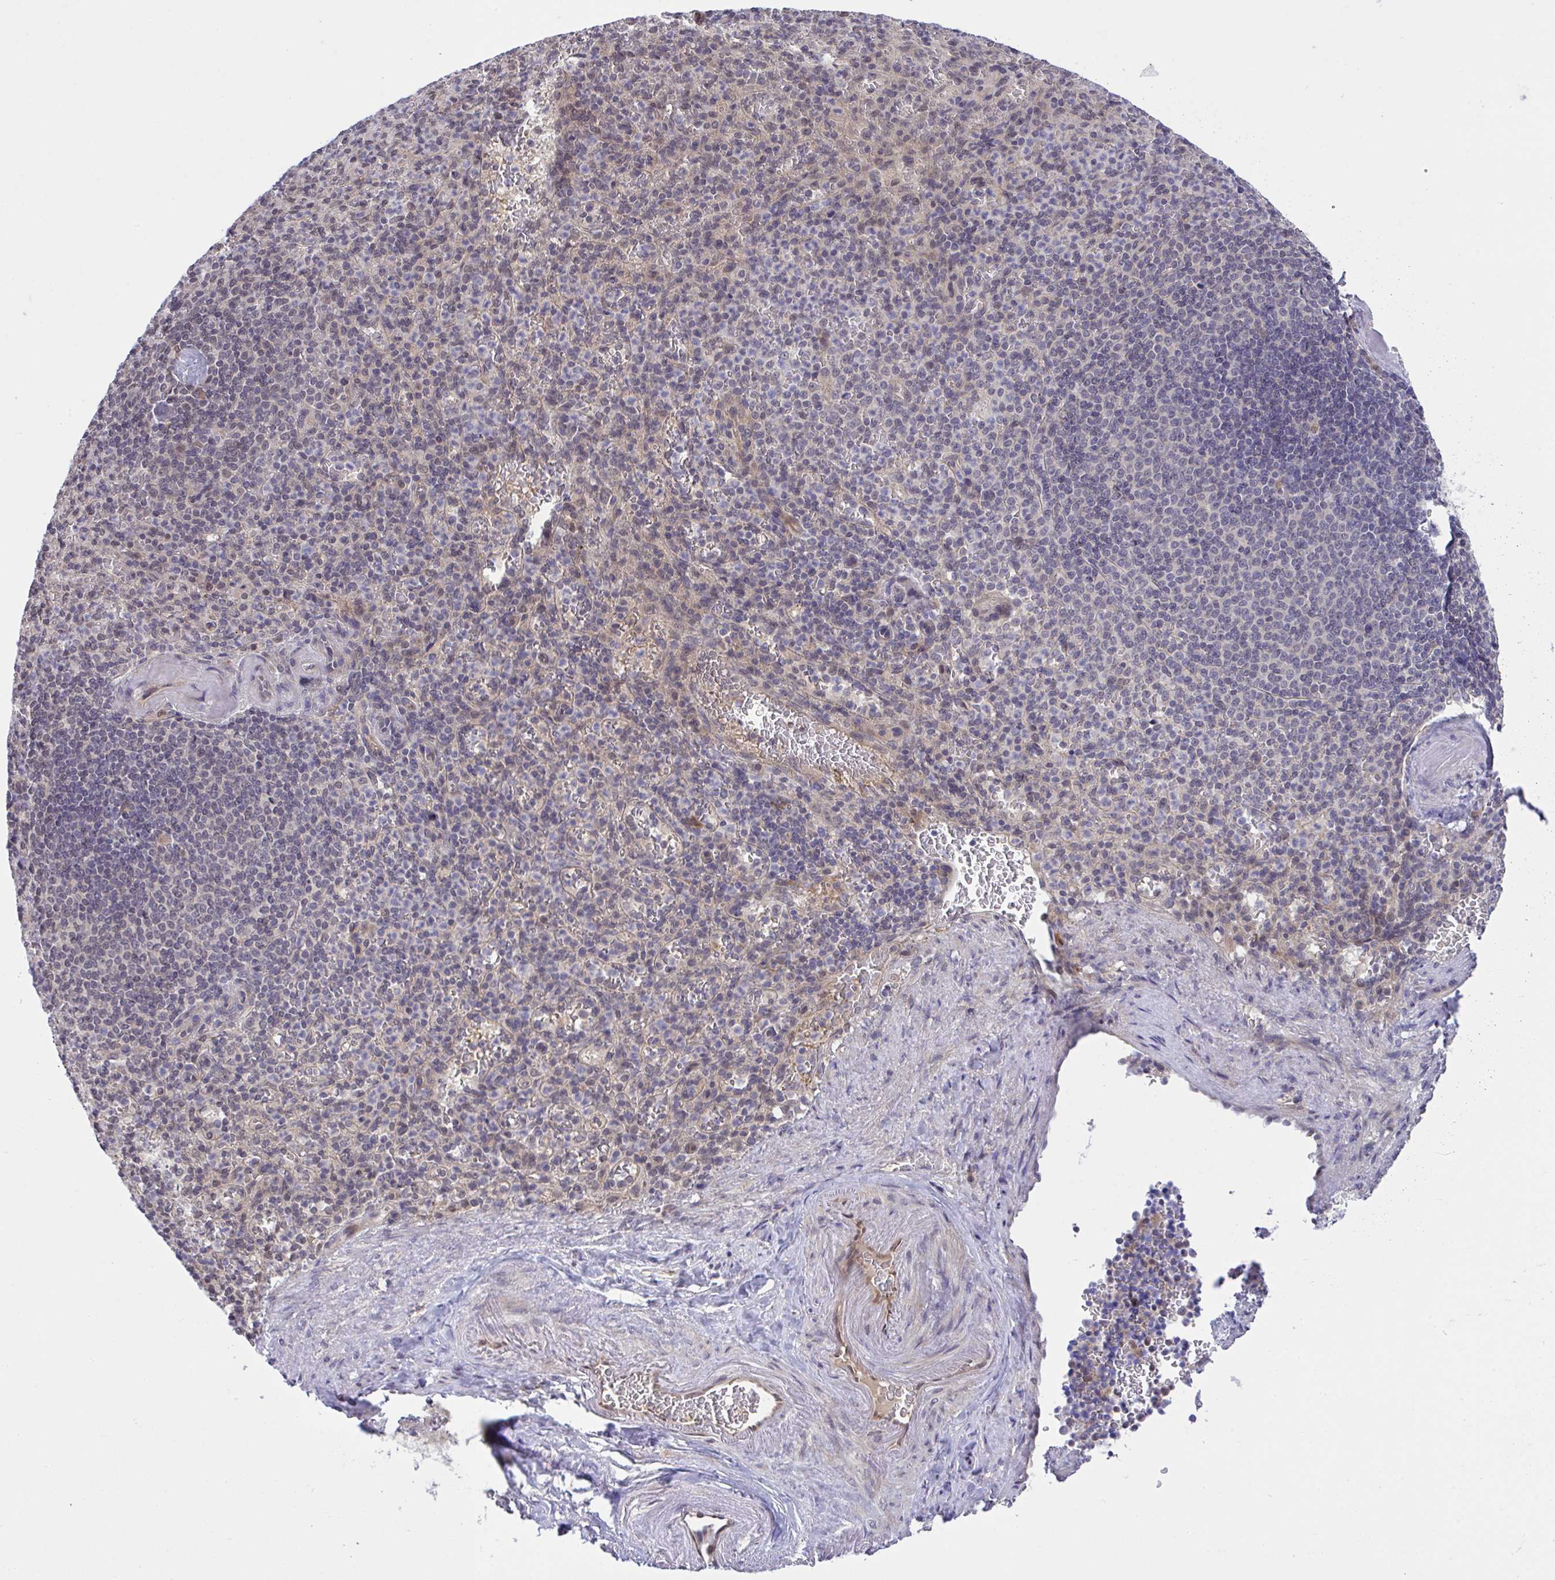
{"staining": {"intensity": "negative", "quantity": "none", "location": "none"}, "tissue": "spleen", "cell_type": "Cells in red pulp", "image_type": "normal", "snomed": [{"axis": "morphology", "description": "Normal tissue, NOS"}, {"axis": "topography", "description": "Spleen"}], "caption": "This is an immunohistochemistry photomicrograph of benign spleen. There is no expression in cells in red pulp.", "gene": "C9orf64", "patient": {"sex": "female", "age": 74}}